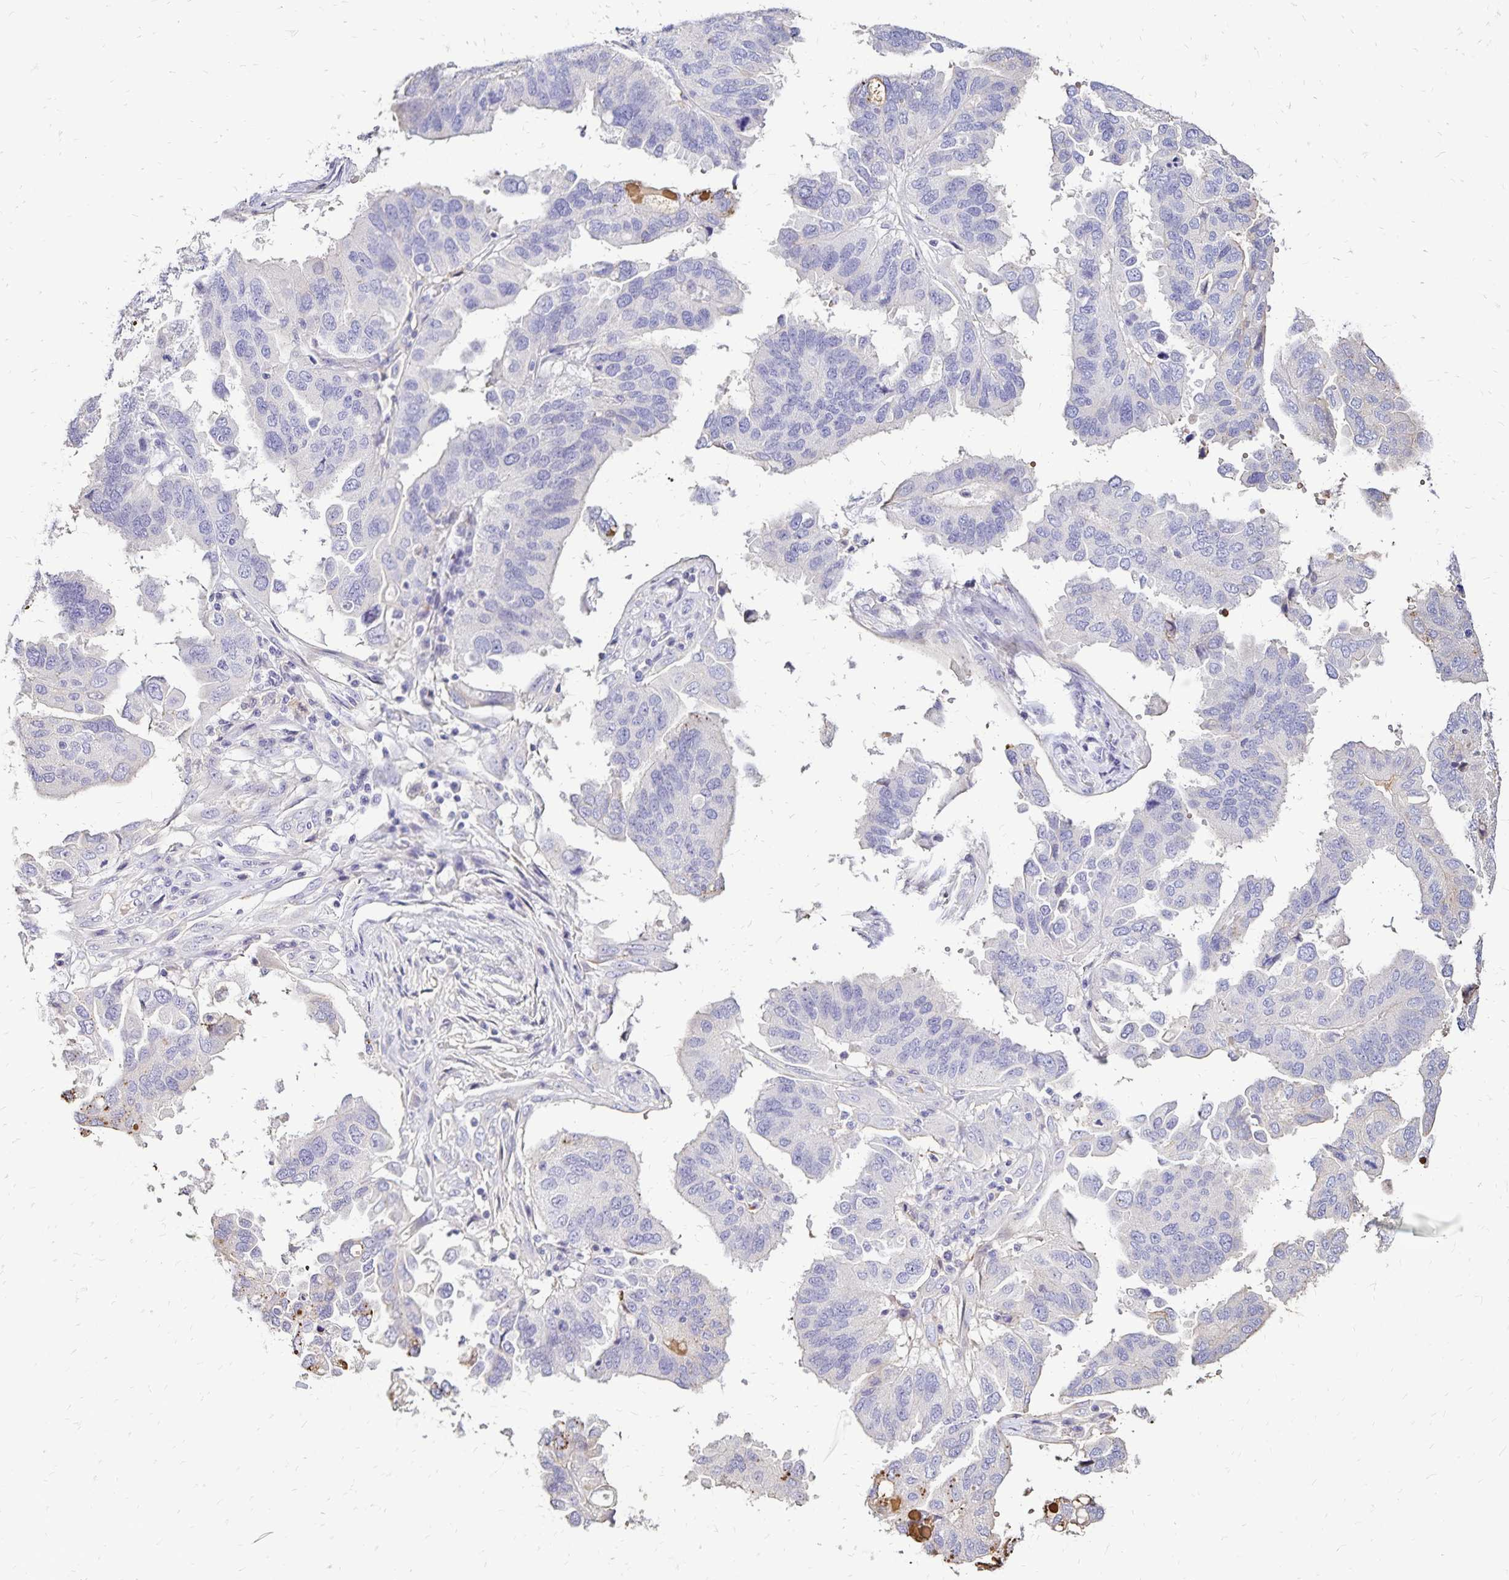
{"staining": {"intensity": "negative", "quantity": "none", "location": "none"}, "tissue": "ovarian cancer", "cell_type": "Tumor cells", "image_type": "cancer", "snomed": [{"axis": "morphology", "description": "Cystadenocarcinoma, serous, NOS"}, {"axis": "topography", "description": "Ovary"}], "caption": "An immunohistochemistry photomicrograph of ovarian cancer (serous cystadenocarcinoma) is shown. There is no staining in tumor cells of ovarian cancer (serous cystadenocarcinoma).", "gene": "KISS1", "patient": {"sex": "female", "age": 79}}